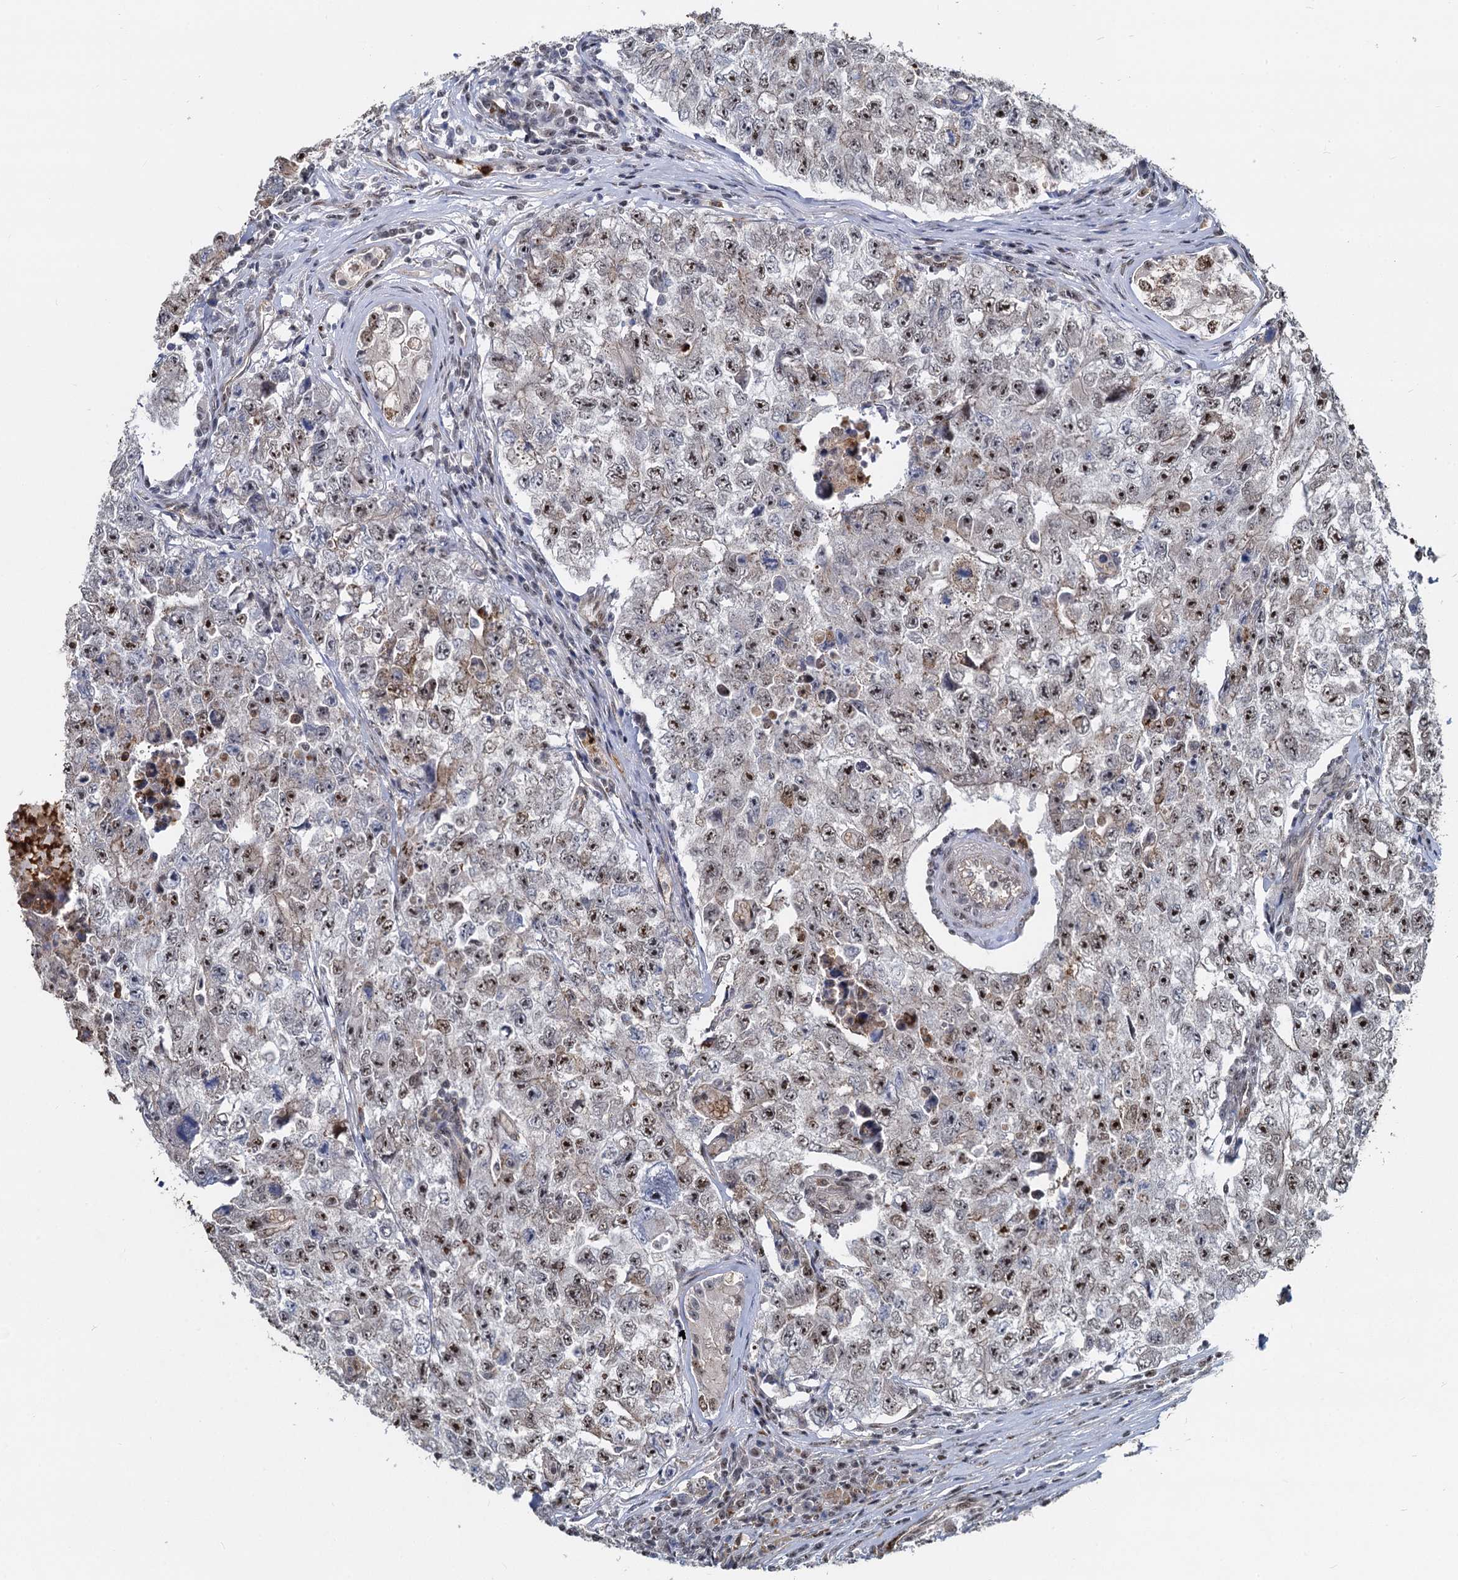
{"staining": {"intensity": "moderate", "quantity": "25%-75%", "location": "nuclear"}, "tissue": "testis cancer", "cell_type": "Tumor cells", "image_type": "cancer", "snomed": [{"axis": "morphology", "description": "Carcinoma, Embryonal, NOS"}, {"axis": "topography", "description": "Testis"}], "caption": "Human embryonal carcinoma (testis) stained with a brown dye shows moderate nuclear positive staining in approximately 25%-75% of tumor cells.", "gene": "ANKRD49", "patient": {"sex": "male", "age": 17}}